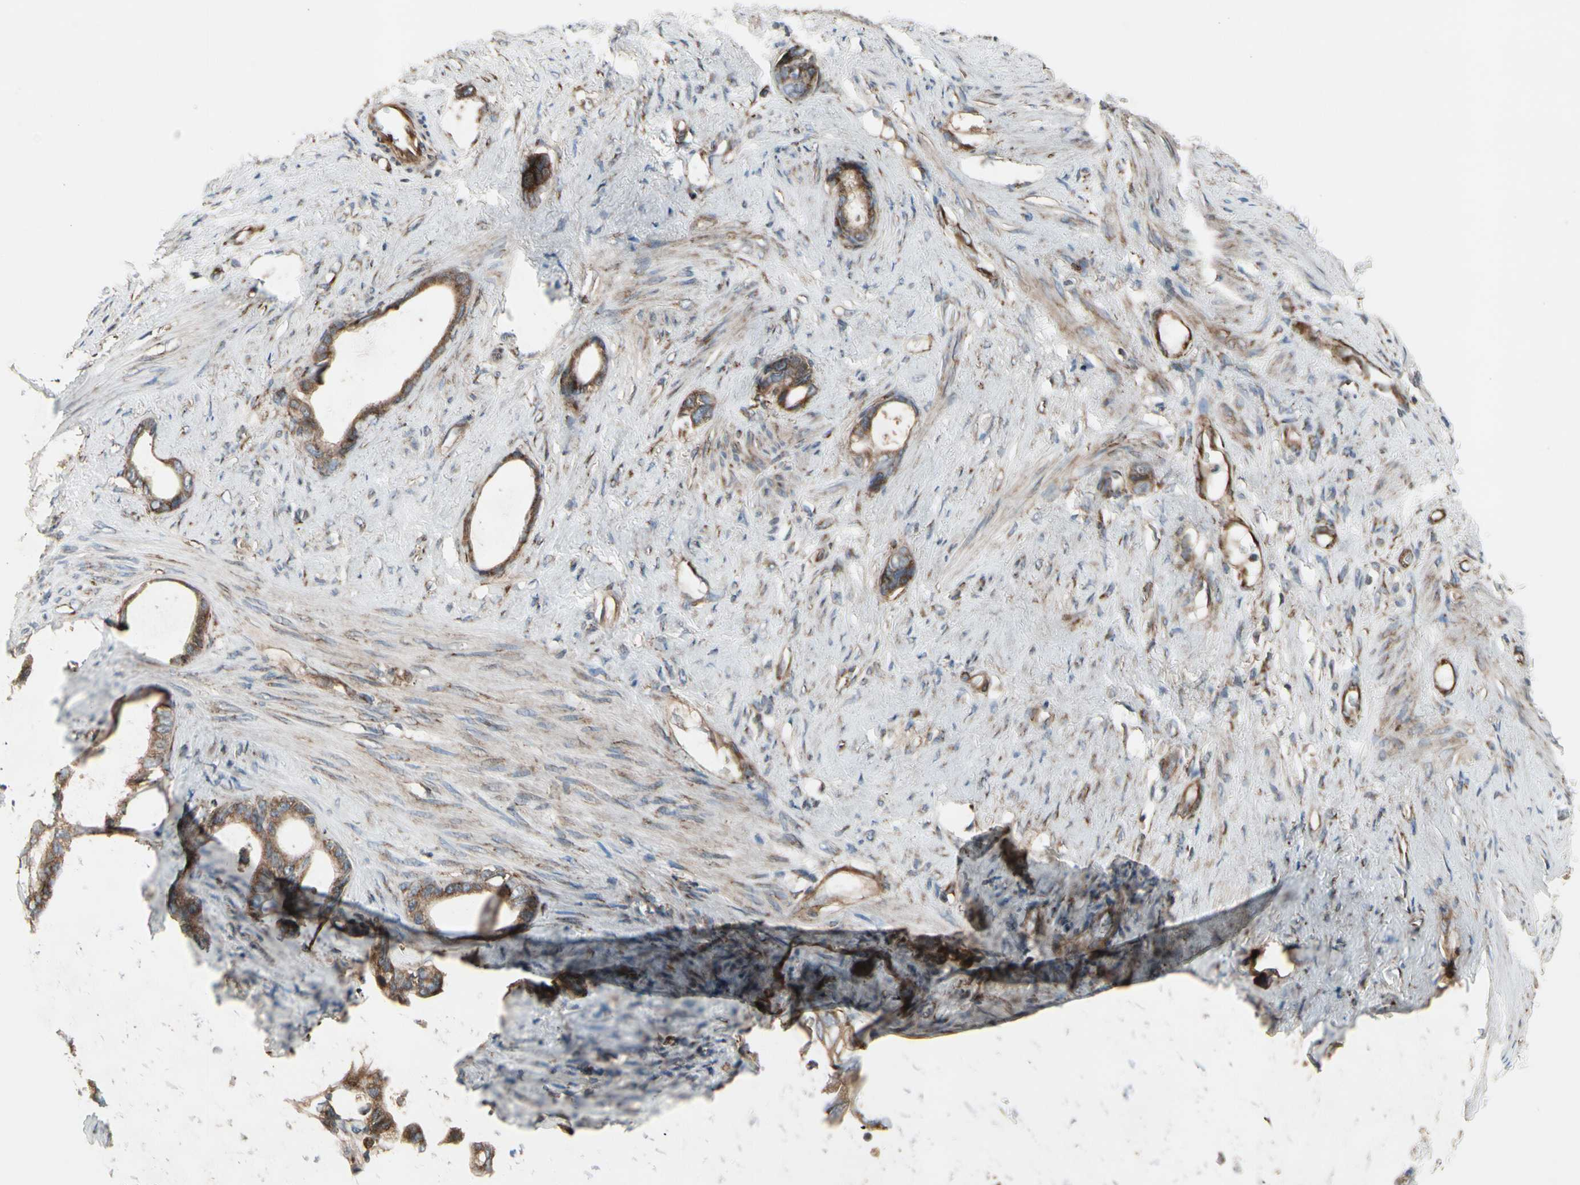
{"staining": {"intensity": "moderate", "quantity": ">75%", "location": "cytoplasmic/membranous"}, "tissue": "stomach cancer", "cell_type": "Tumor cells", "image_type": "cancer", "snomed": [{"axis": "morphology", "description": "Adenocarcinoma, NOS"}, {"axis": "topography", "description": "Stomach"}], "caption": "Human stomach cancer (adenocarcinoma) stained for a protein (brown) exhibits moderate cytoplasmic/membranous positive positivity in approximately >75% of tumor cells.", "gene": "SLC39A9", "patient": {"sex": "female", "age": 75}}